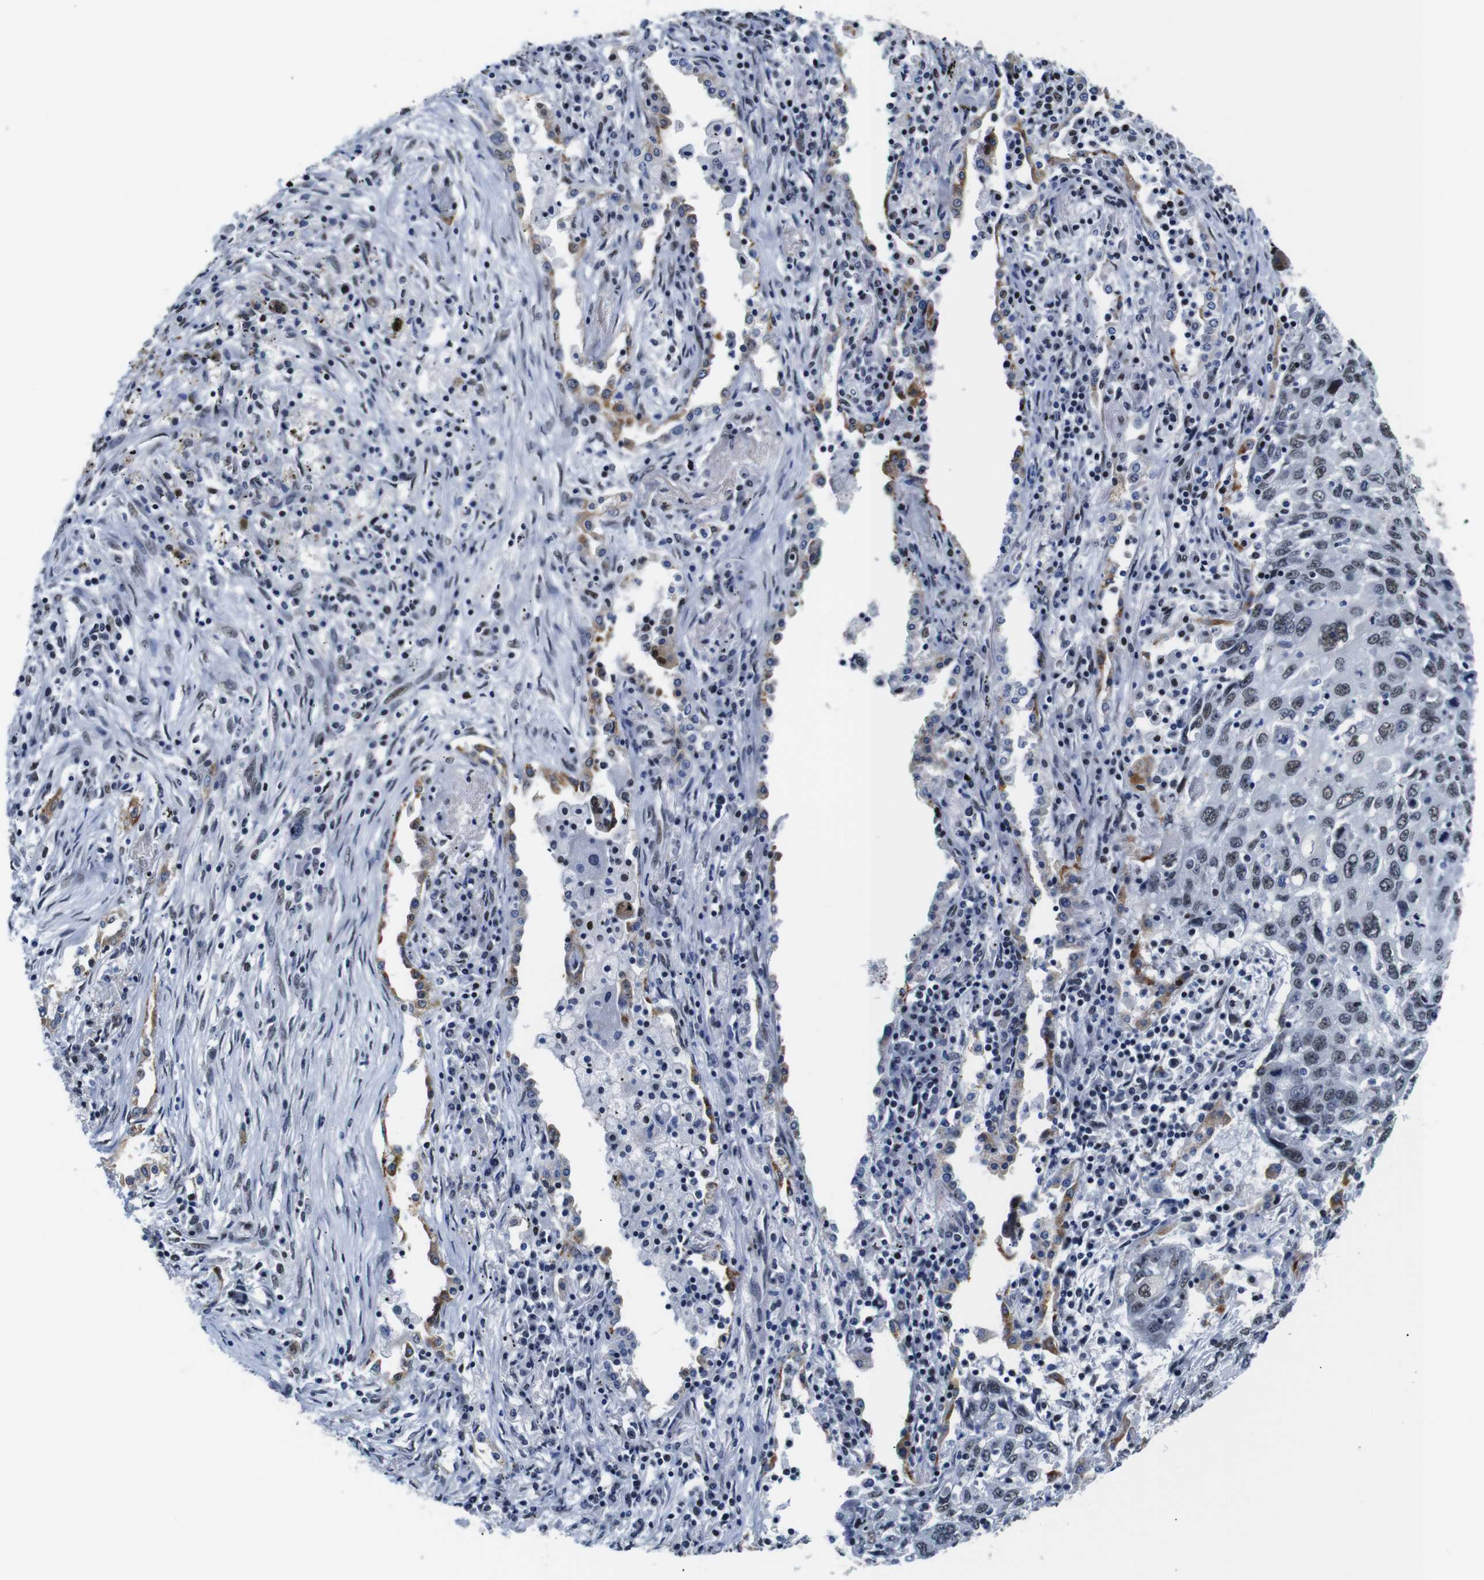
{"staining": {"intensity": "weak", "quantity": "25%-75%", "location": "nuclear"}, "tissue": "lung cancer", "cell_type": "Tumor cells", "image_type": "cancer", "snomed": [{"axis": "morphology", "description": "Squamous cell carcinoma, NOS"}, {"axis": "topography", "description": "Lung"}], "caption": "Brown immunohistochemical staining in human lung cancer displays weak nuclear expression in approximately 25%-75% of tumor cells. The staining was performed using DAB, with brown indicating positive protein expression. Nuclei are stained blue with hematoxylin.", "gene": "ILDR2", "patient": {"sex": "female", "age": 63}}